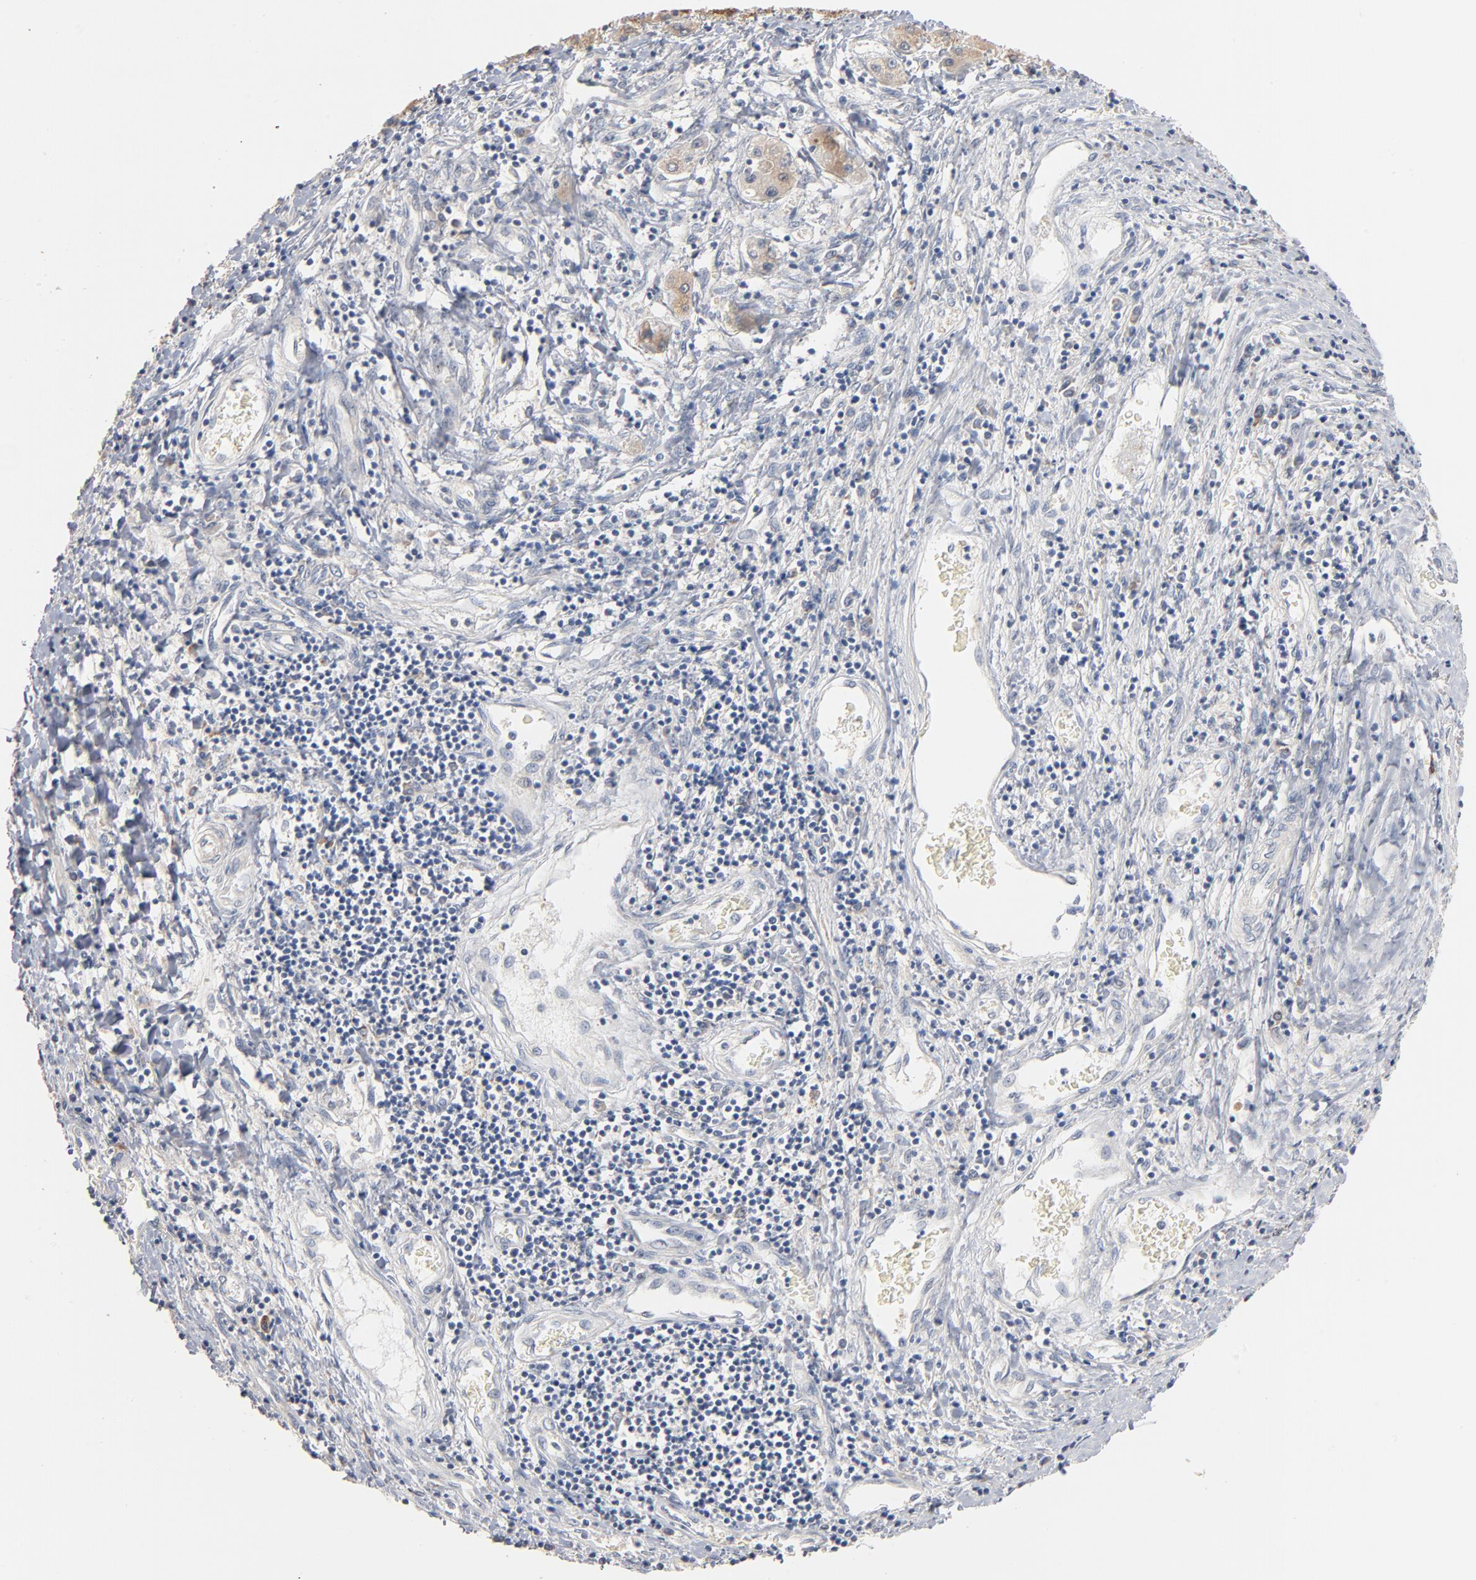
{"staining": {"intensity": "weak", "quantity": "<25%", "location": "cytoplasmic/membranous"}, "tissue": "liver cancer", "cell_type": "Tumor cells", "image_type": "cancer", "snomed": [{"axis": "morphology", "description": "Carcinoma, Hepatocellular, NOS"}, {"axis": "topography", "description": "Liver"}], "caption": "Immunohistochemistry (IHC) histopathology image of neoplastic tissue: human liver cancer (hepatocellular carcinoma) stained with DAB (3,3'-diaminobenzidine) shows no significant protein expression in tumor cells.", "gene": "ZDHHC8", "patient": {"sex": "male", "age": 24}}